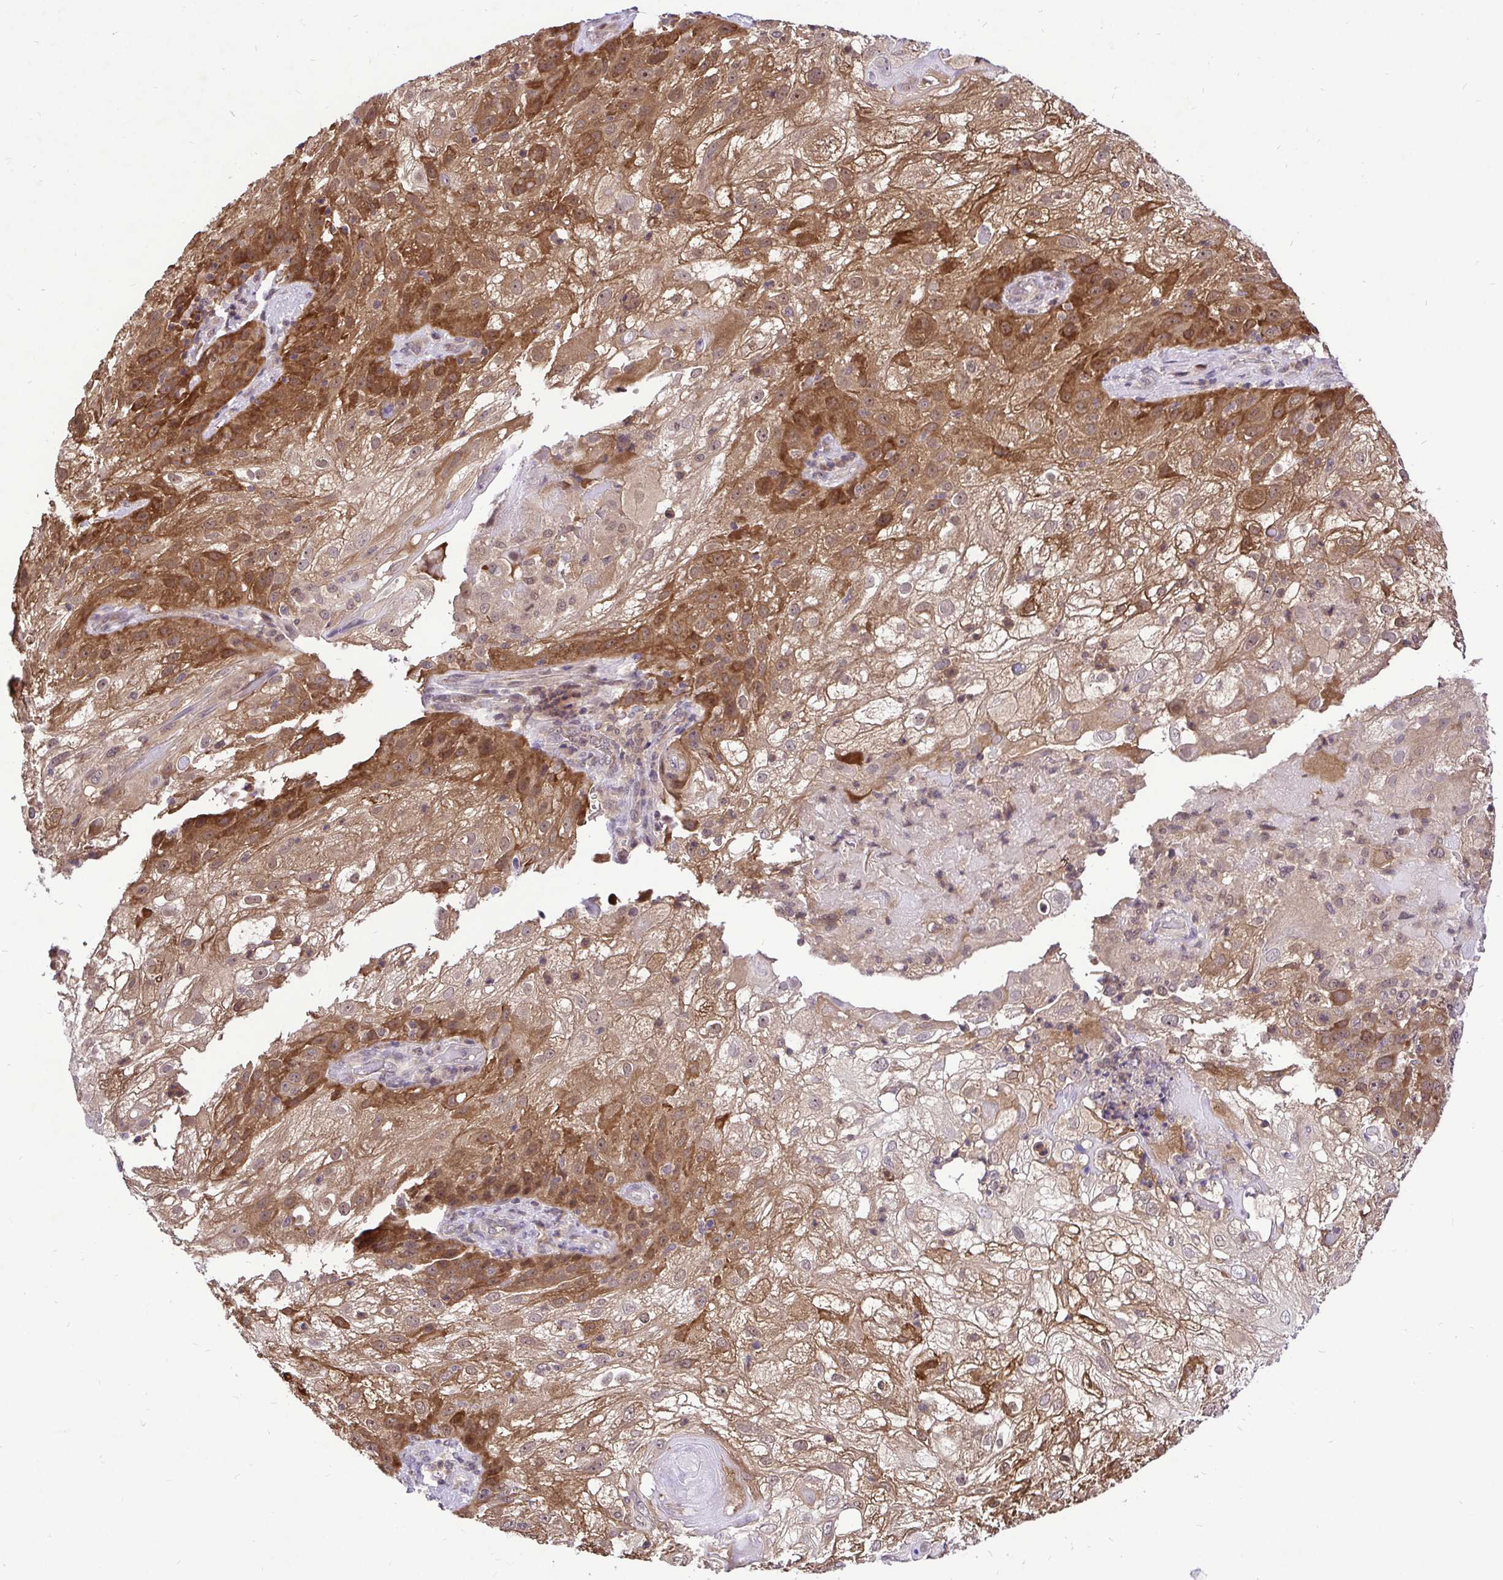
{"staining": {"intensity": "strong", "quantity": "25%-75%", "location": "cytoplasmic/membranous"}, "tissue": "skin cancer", "cell_type": "Tumor cells", "image_type": "cancer", "snomed": [{"axis": "morphology", "description": "Normal tissue, NOS"}, {"axis": "morphology", "description": "Squamous cell carcinoma, NOS"}, {"axis": "topography", "description": "Skin"}], "caption": "Immunohistochemical staining of skin squamous cell carcinoma demonstrates high levels of strong cytoplasmic/membranous expression in about 25%-75% of tumor cells. Using DAB (brown) and hematoxylin (blue) stains, captured at high magnification using brightfield microscopy.", "gene": "UBE2M", "patient": {"sex": "female", "age": 83}}